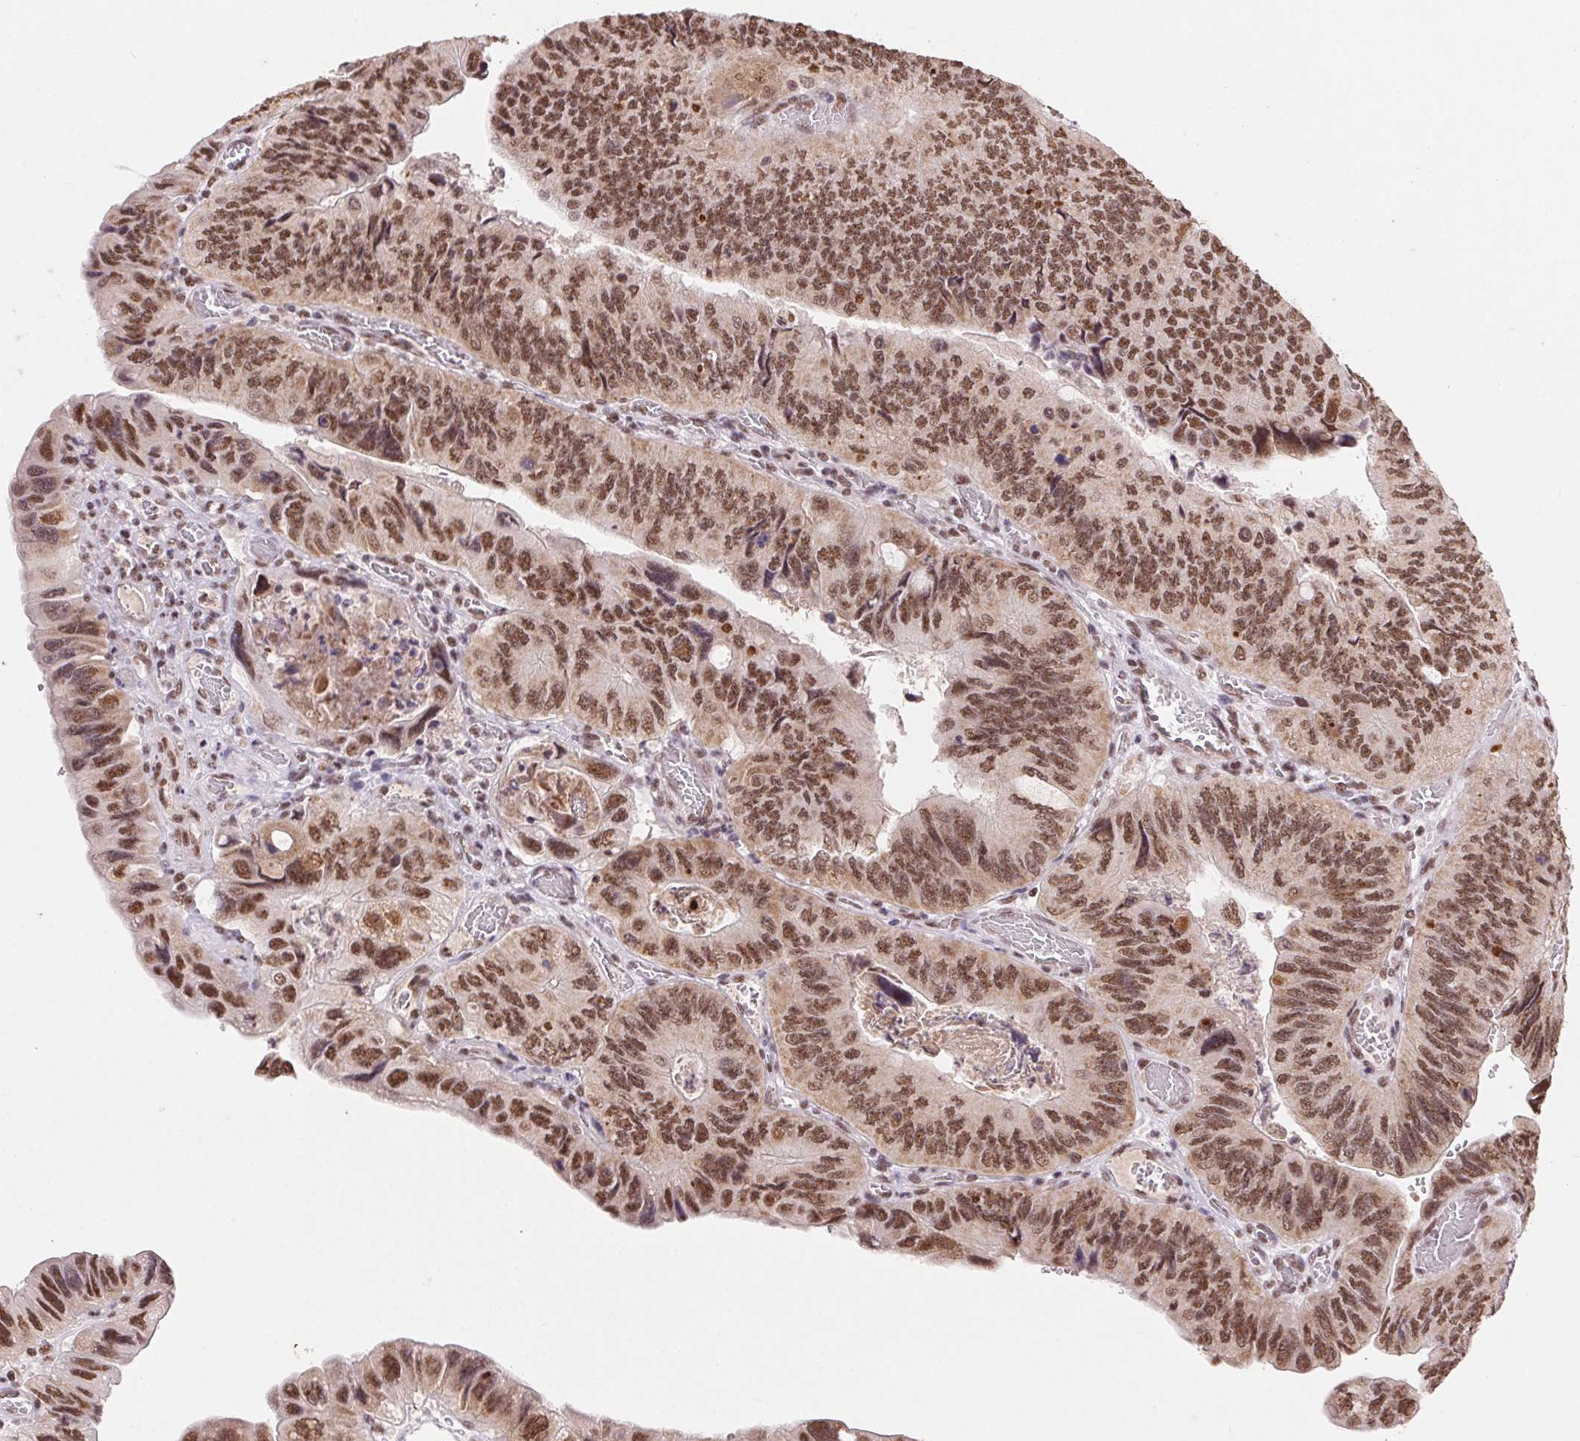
{"staining": {"intensity": "moderate", "quantity": ">75%", "location": "nuclear"}, "tissue": "colorectal cancer", "cell_type": "Tumor cells", "image_type": "cancer", "snomed": [{"axis": "morphology", "description": "Adenocarcinoma, NOS"}, {"axis": "topography", "description": "Colon"}], "caption": "Colorectal cancer (adenocarcinoma) stained for a protein (brown) reveals moderate nuclear positive staining in approximately >75% of tumor cells.", "gene": "SNRPG", "patient": {"sex": "female", "age": 84}}